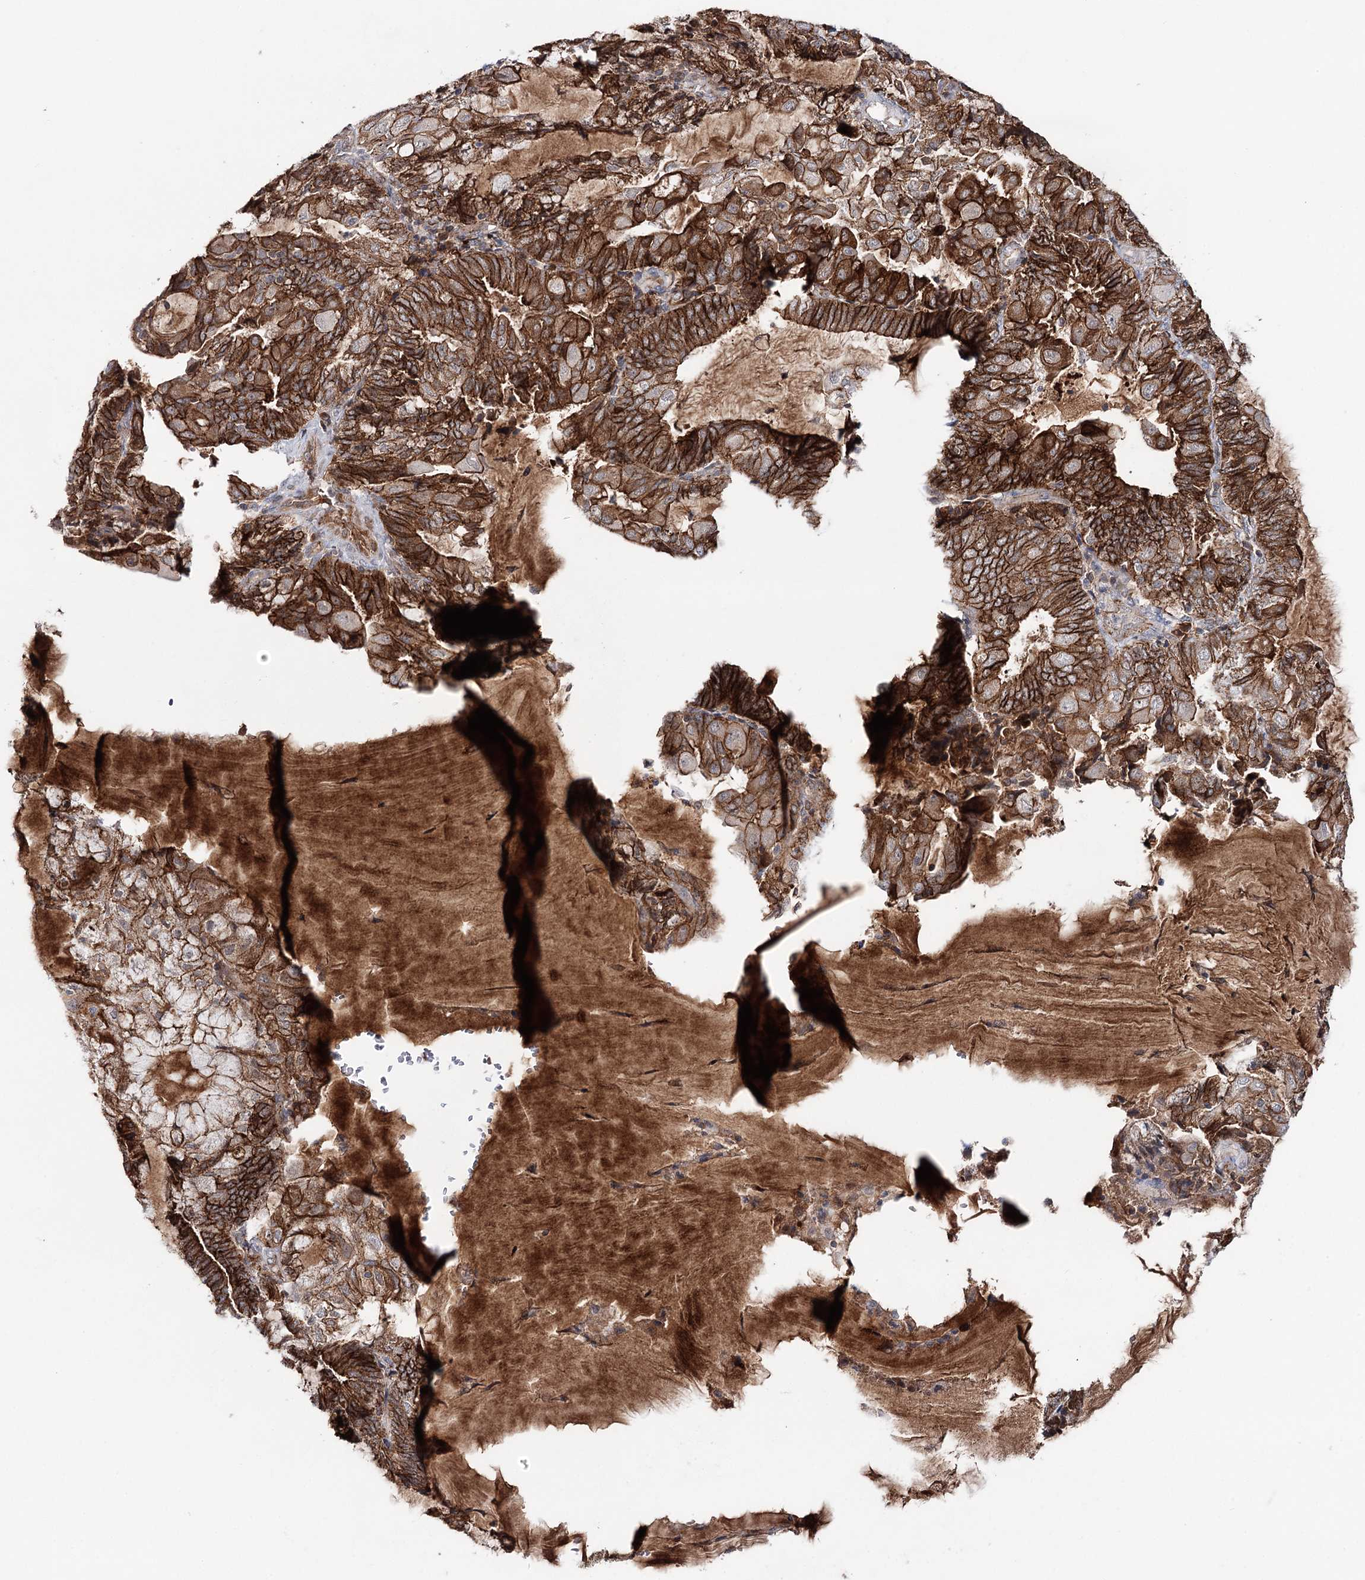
{"staining": {"intensity": "strong", "quantity": ">75%", "location": "cytoplasmic/membranous"}, "tissue": "endometrial cancer", "cell_type": "Tumor cells", "image_type": "cancer", "snomed": [{"axis": "morphology", "description": "Adenocarcinoma, NOS"}, {"axis": "topography", "description": "Endometrium"}], "caption": "Immunohistochemistry (IHC) (DAB) staining of endometrial cancer (adenocarcinoma) demonstrates strong cytoplasmic/membranous protein positivity in about >75% of tumor cells. Nuclei are stained in blue.", "gene": "PKP4", "patient": {"sex": "female", "age": 81}}